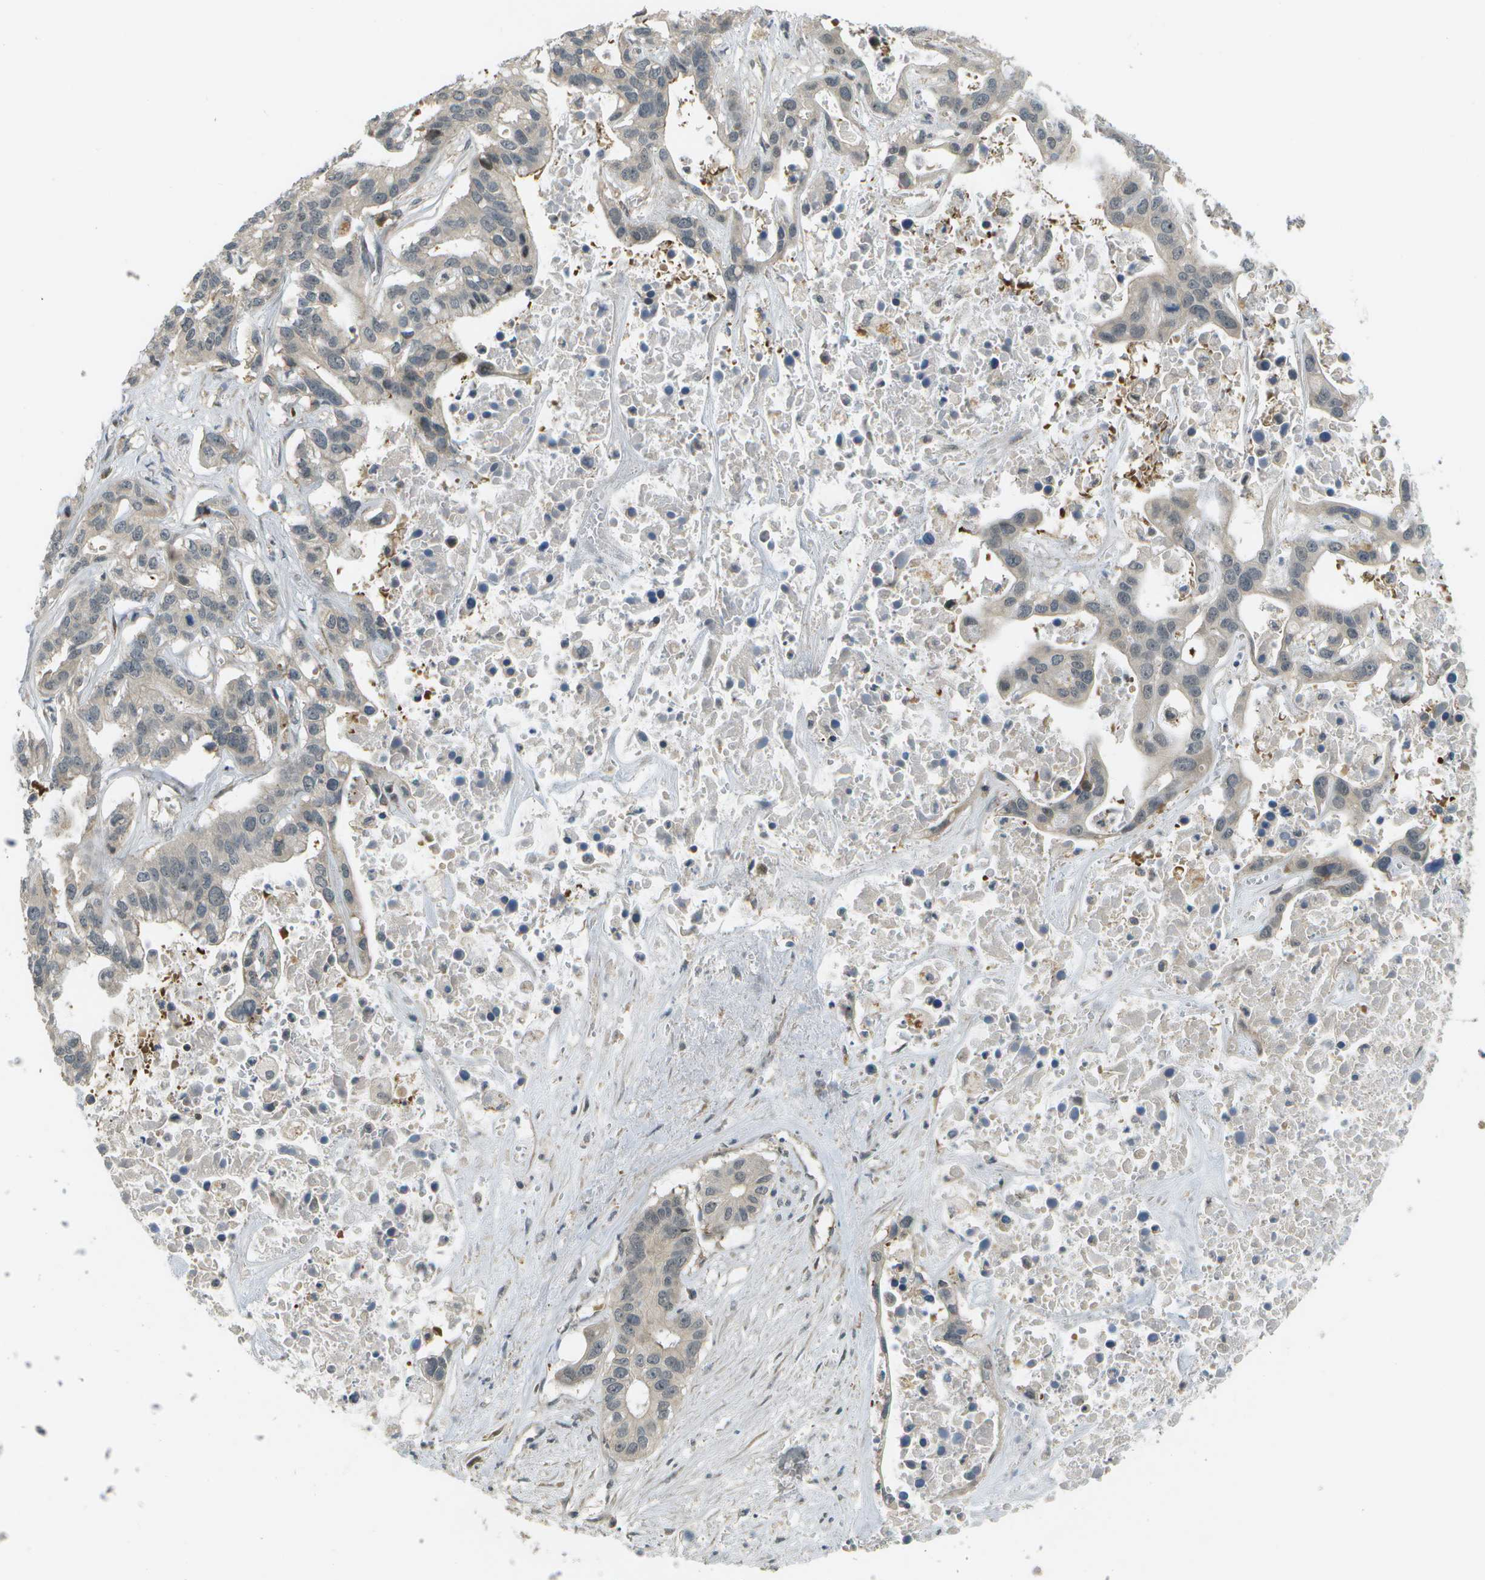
{"staining": {"intensity": "weak", "quantity": "25%-75%", "location": "cytoplasmic/membranous"}, "tissue": "liver cancer", "cell_type": "Tumor cells", "image_type": "cancer", "snomed": [{"axis": "morphology", "description": "Cholangiocarcinoma"}, {"axis": "topography", "description": "Liver"}], "caption": "This photomicrograph shows IHC staining of liver cholangiocarcinoma, with low weak cytoplasmic/membranous positivity in about 25%-75% of tumor cells.", "gene": "WNK2", "patient": {"sex": "female", "age": 65}}